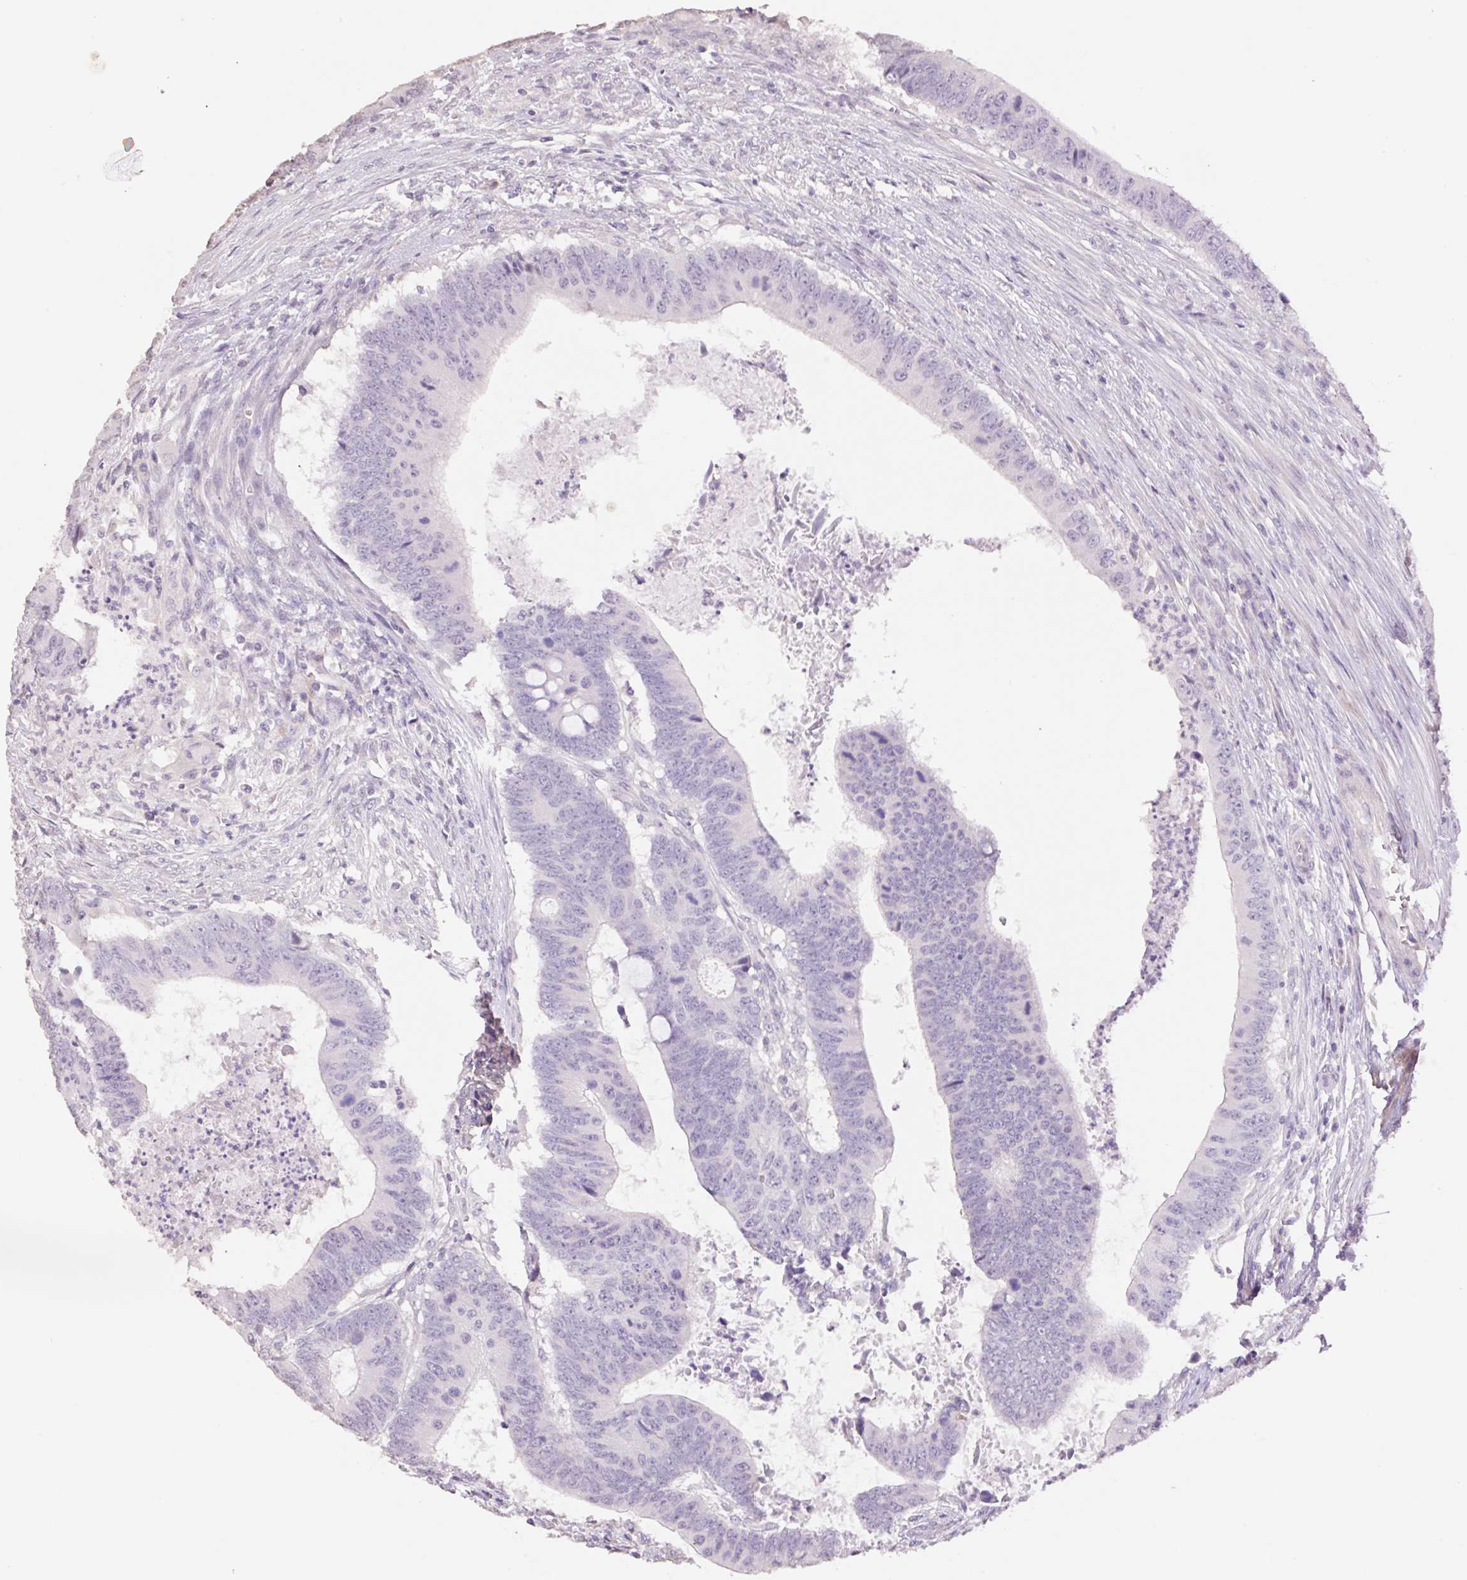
{"staining": {"intensity": "negative", "quantity": "none", "location": "none"}, "tissue": "colorectal cancer", "cell_type": "Tumor cells", "image_type": "cancer", "snomed": [{"axis": "morphology", "description": "Adenocarcinoma, NOS"}, {"axis": "topography", "description": "Colon"}], "caption": "Immunohistochemistry (IHC) of human colorectal adenocarcinoma reveals no positivity in tumor cells. Nuclei are stained in blue.", "gene": "HCRTR2", "patient": {"sex": "male", "age": 62}}